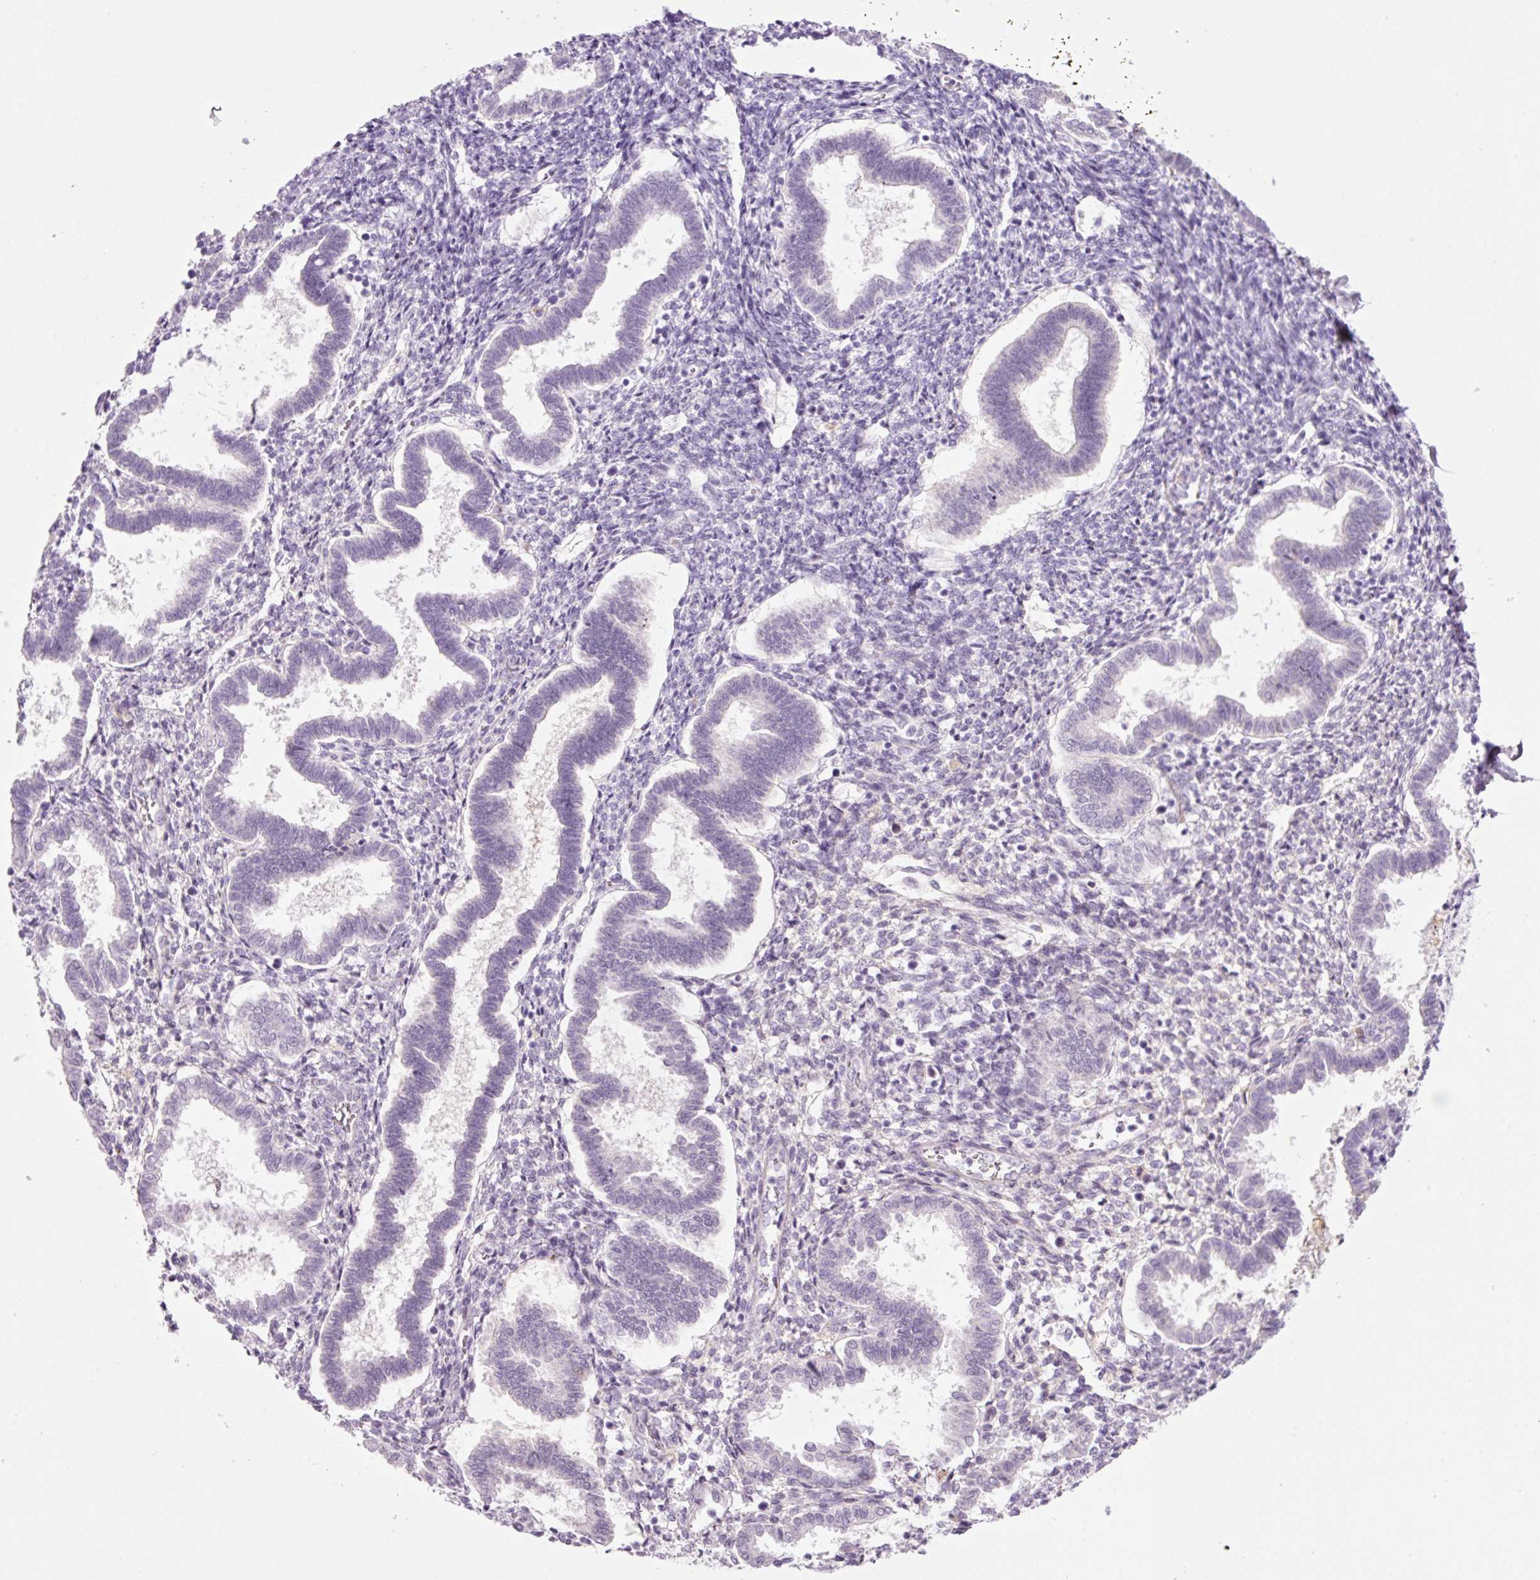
{"staining": {"intensity": "negative", "quantity": "none", "location": "none"}, "tissue": "endometrium", "cell_type": "Cells in endometrial stroma", "image_type": "normal", "snomed": [{"axis": "morphology", "description": "Normal tissue, NOS"}, {"axis": "topography", "description": "Endometrium"}], "caption": "DAB immunohistochemical staining of benign human endometrium demonstrates no significant expression in cells in endometrial stroma. (Immunohistochemistry (ihc), brightfield microscopy, high magnification).", "gene": "KLF1", "patient": {"sex": "female", "age": 24}}